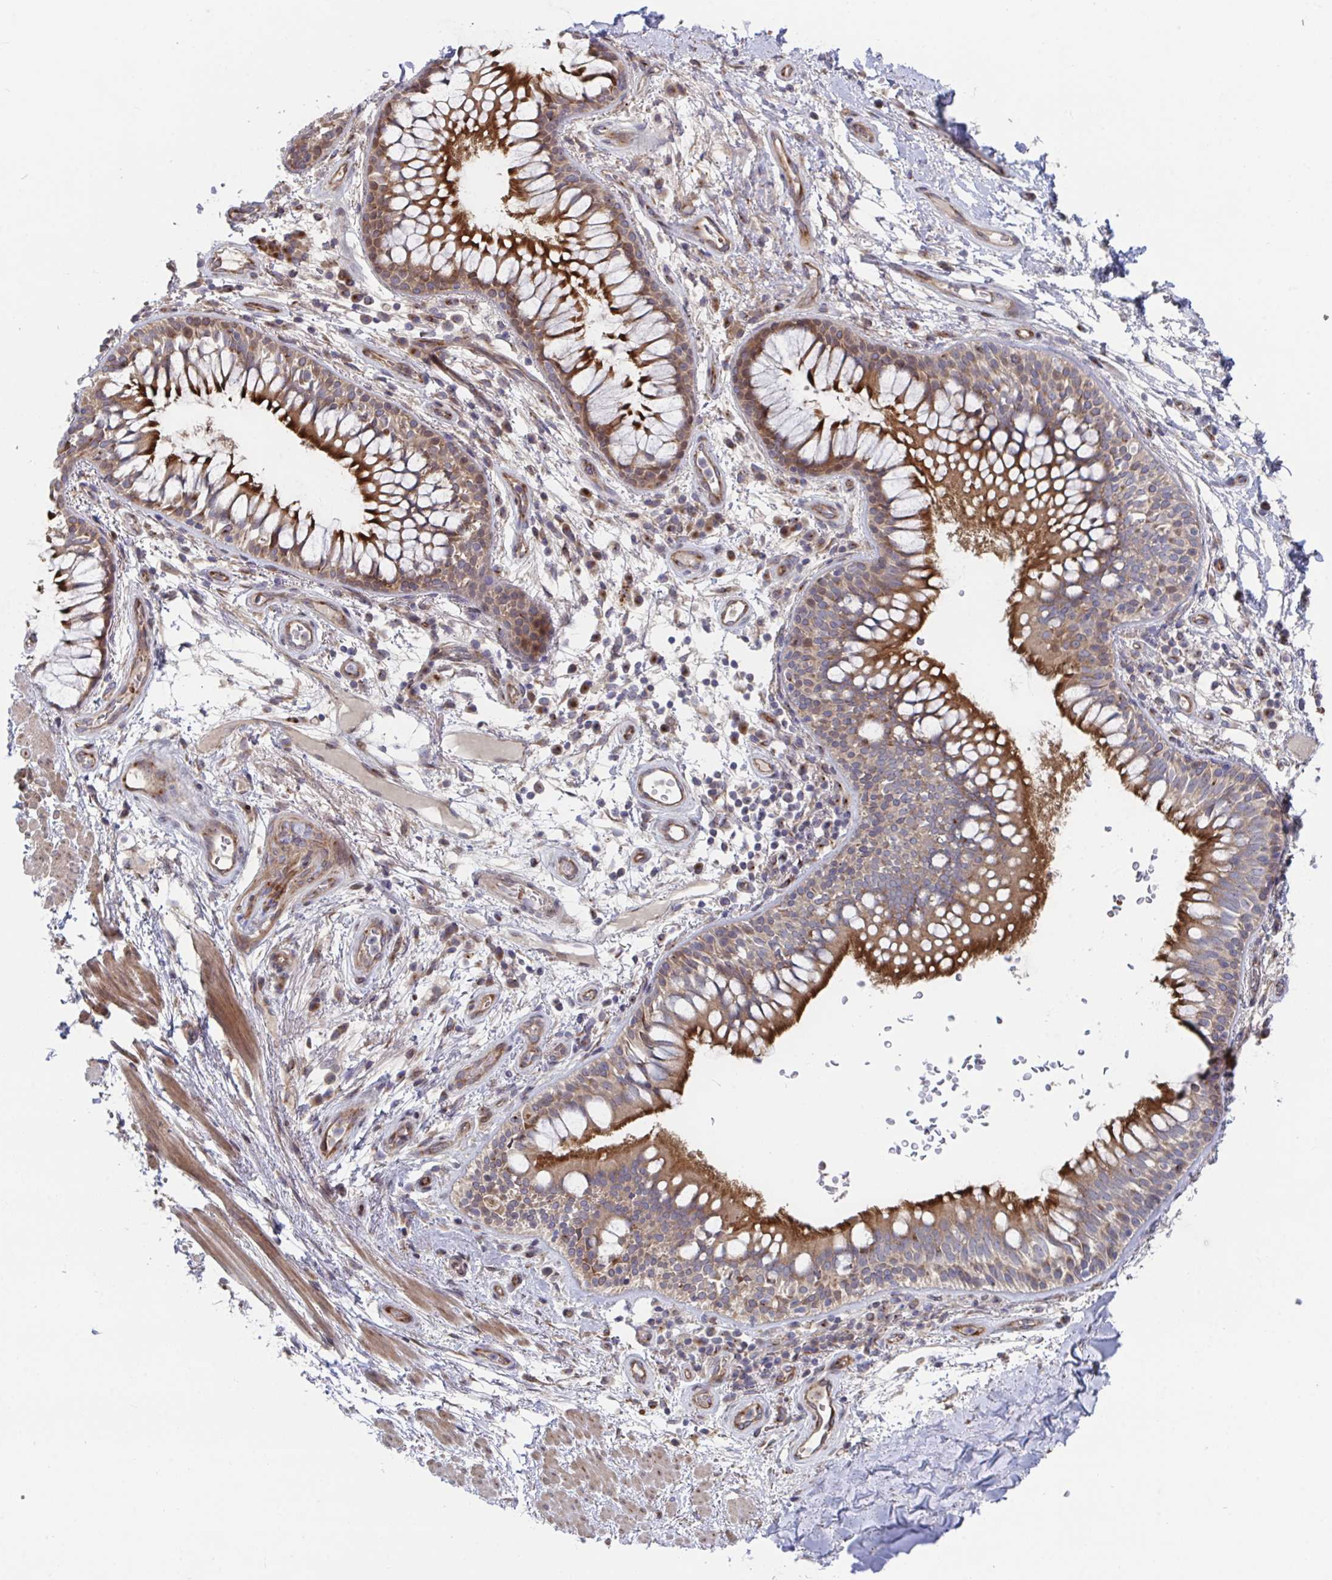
{"staining": {"intensity": "negative", "quantity": "none", "location": "none"}, "tissue": "adipose tissue", "cell_type": "Adipocytes", "image_type": "normal", "snomed": [{"axis": "morphology", "description": "Normal tissue, NOS"}, {"axis": "topography", "description": "Cartilage tissue"}, {"axis": "topography", "description": "Bronchus"}], "caption": "This is a photomicrograph of immunohistochemistry staining of normal adipose tissue, which shows no expression in adipocytes.", "gene": "FJX1", "patient": {"sex": "male", "age": 64}}